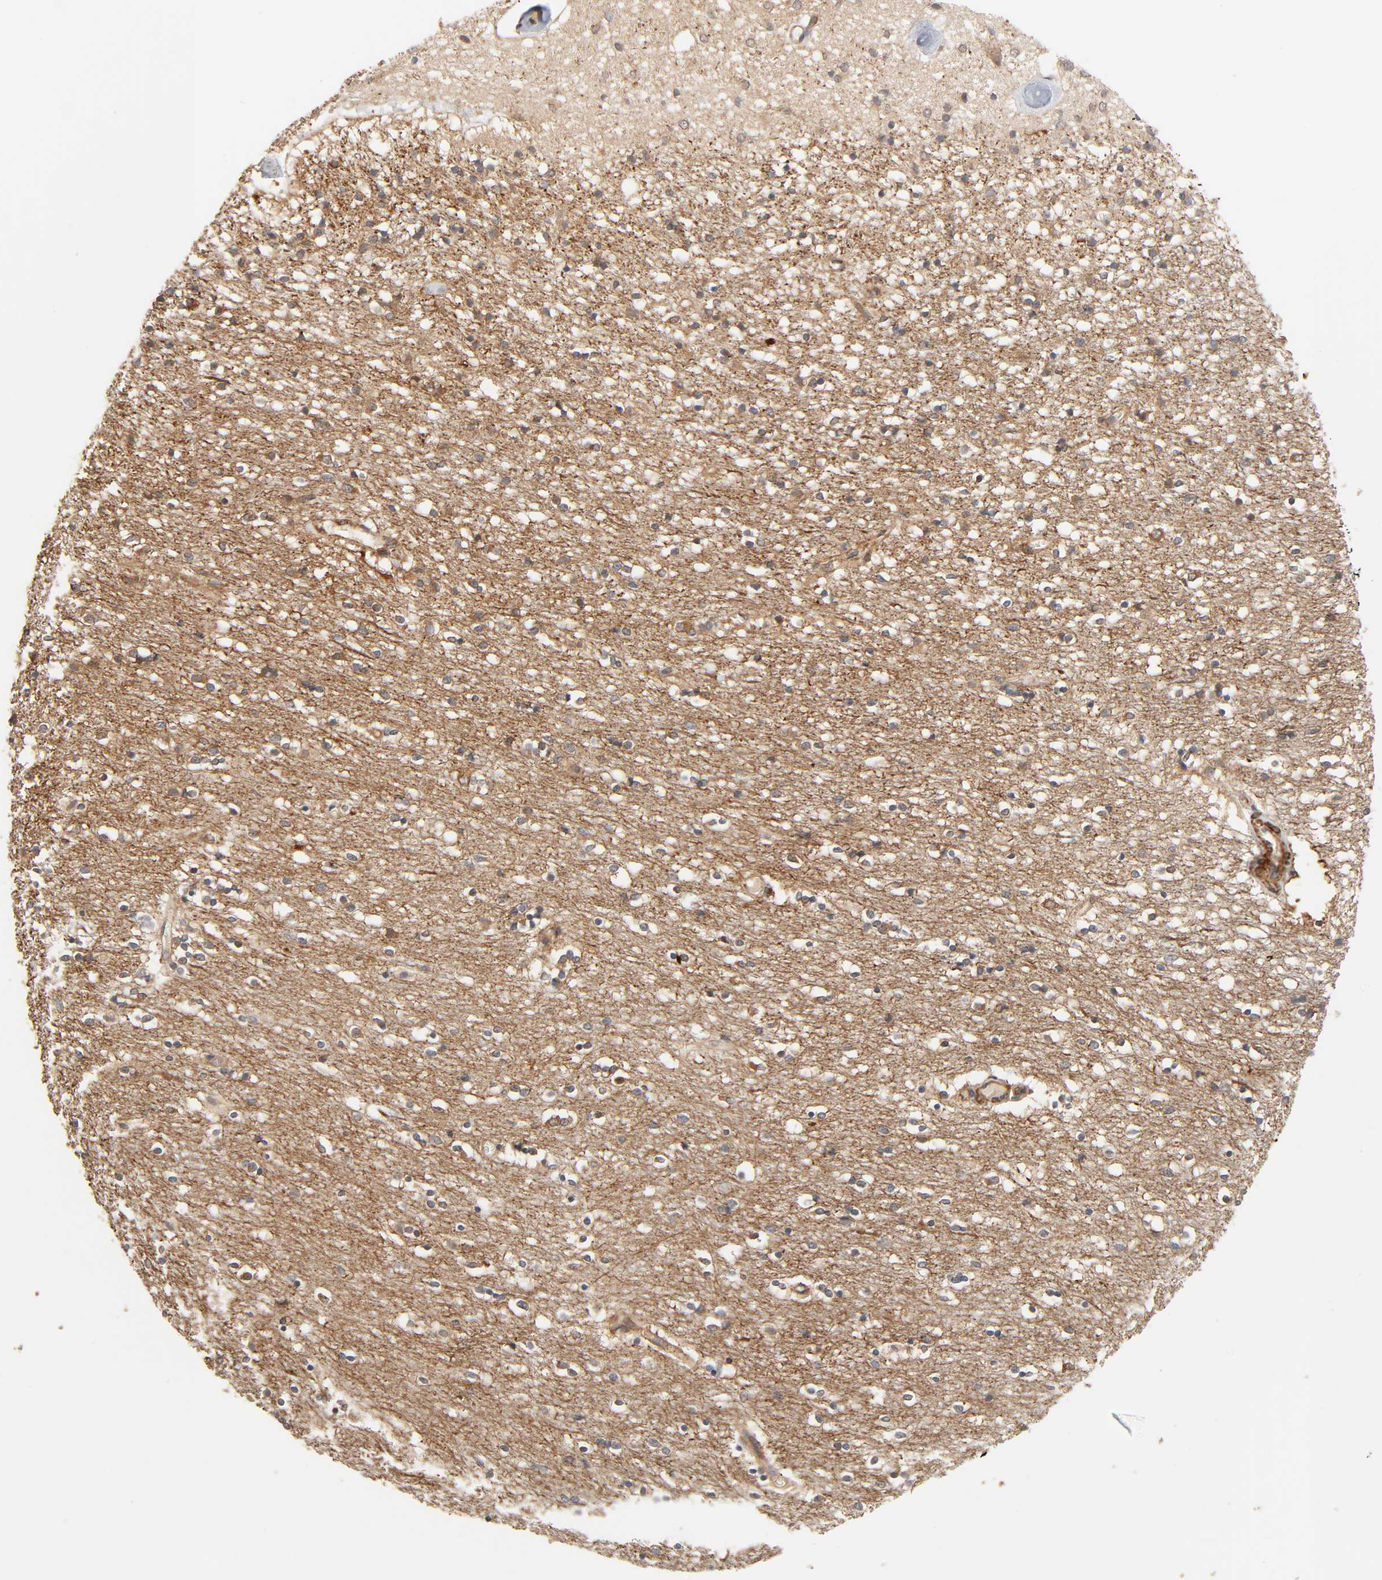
{"staining": {"intensity": "moderate", "quantity": "25%-75%", "location": "cytoplasmic/membranous"}, "tissue": "caudate", "cell_type": "Glial cells", "image_type": "normal", "snomed": [{"axis": "morphology", "description": "Normal tissue, NOS"}, {"axis": "topography", "description": "Lateral ventricle wall"}], "caption": "This micrograph exhibits benign caudate stained with immunohistochemistry to label a protein in brown. The cytoplasmic/membranous of glial cells show moderate positivity for the protein. Nuclei are counter-stained blue.", "gene": "NEMF", "patient": {"sex": "female", "age": 54}}